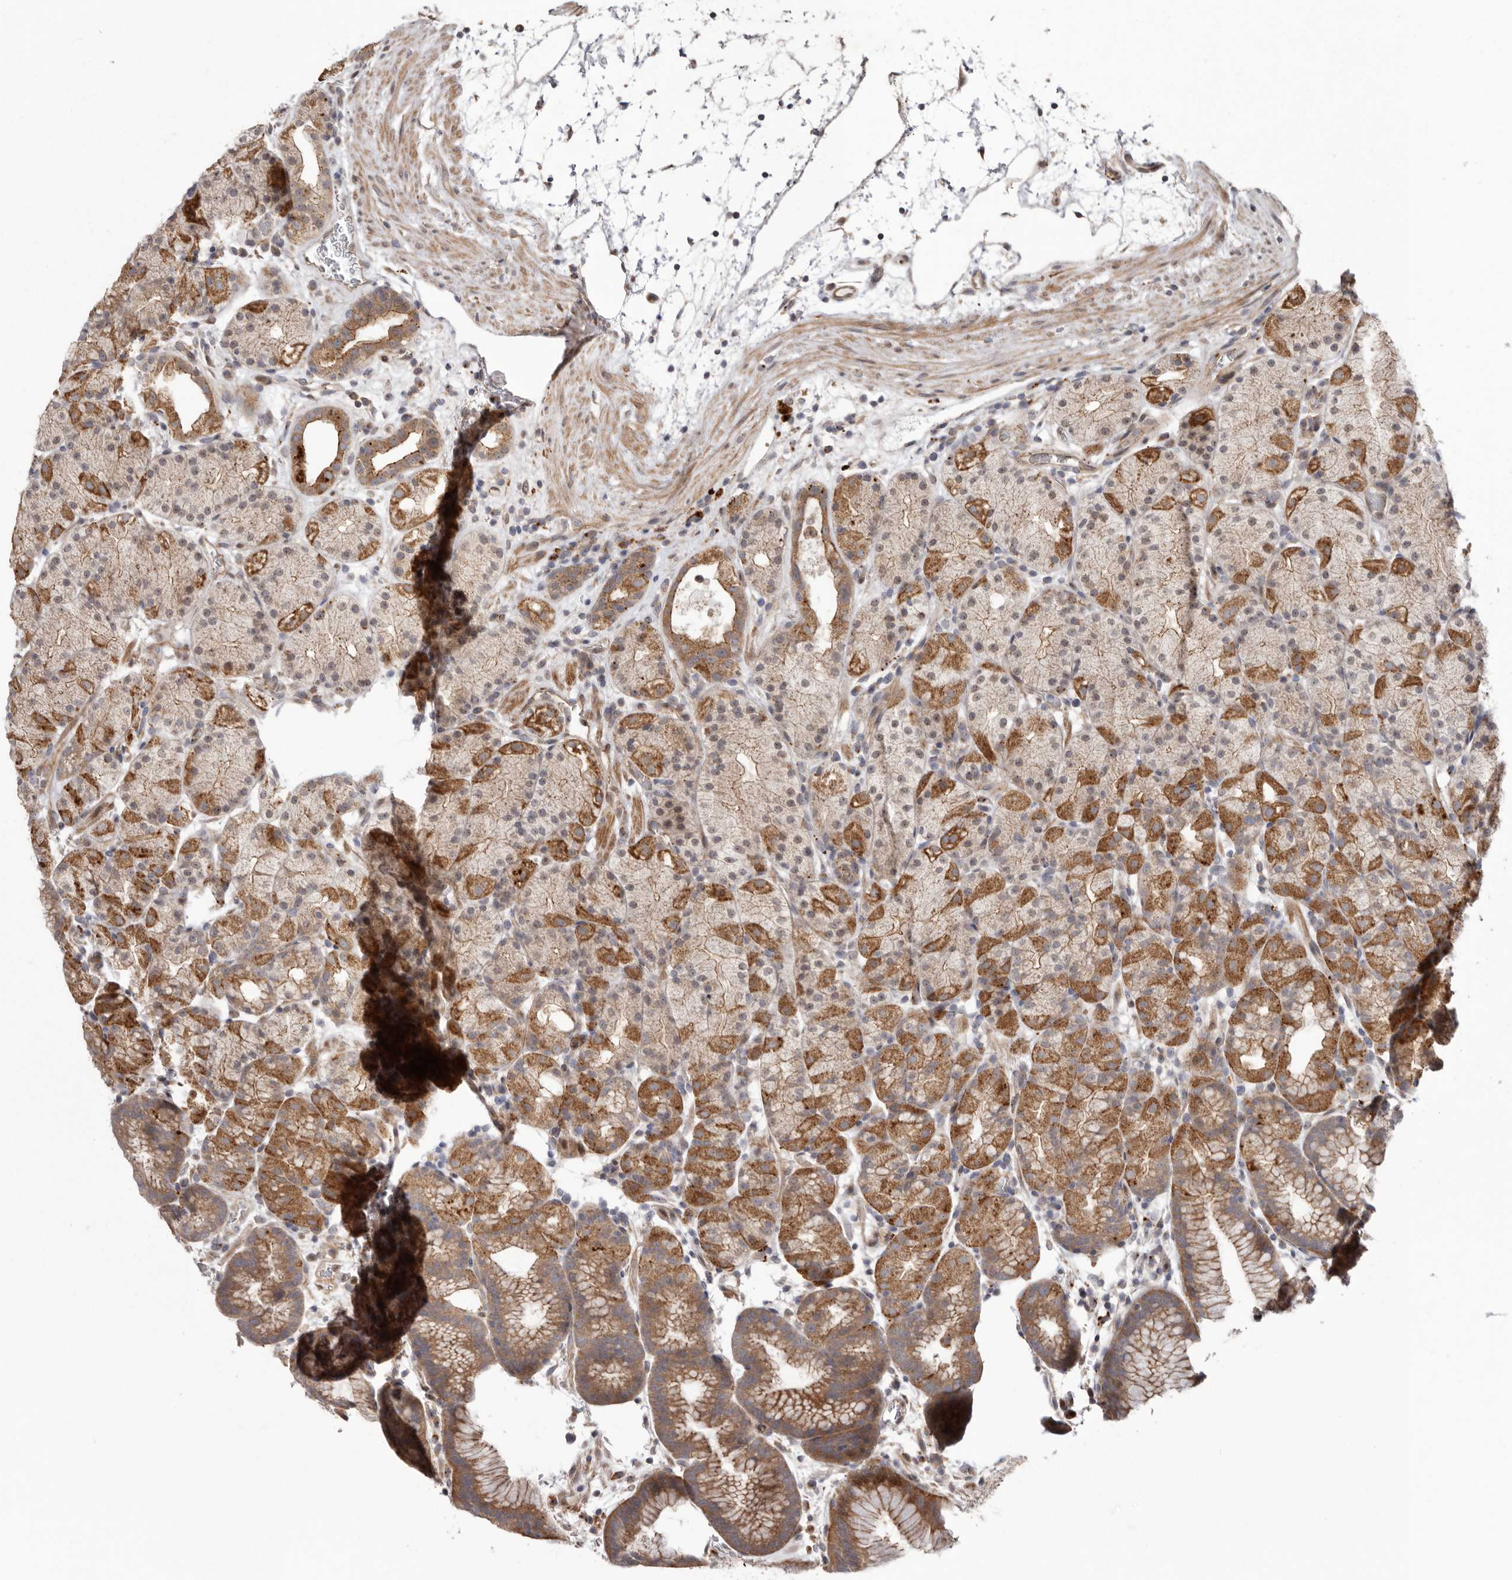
{"staining": {"intensity": "strong", "quantity": ">75%", "location": "cytoplasmic/membranous"}, "tissue": "stomach", "cell_type": "Glandular cells", "image_type": "normal", "snomed": [{"axis": "morphology", "description": "Normal tissue, NOS"}, {"axis": "topography", "description": "Stomach, upper"}], "caption": "Brown immunohistochemical staining in normal human stomach shows strong cytoplasmic/membranous expression in approximately >75% of glandular cells.", "gene": "NUP43", "patient": {"sex": "male", "age": 48}}